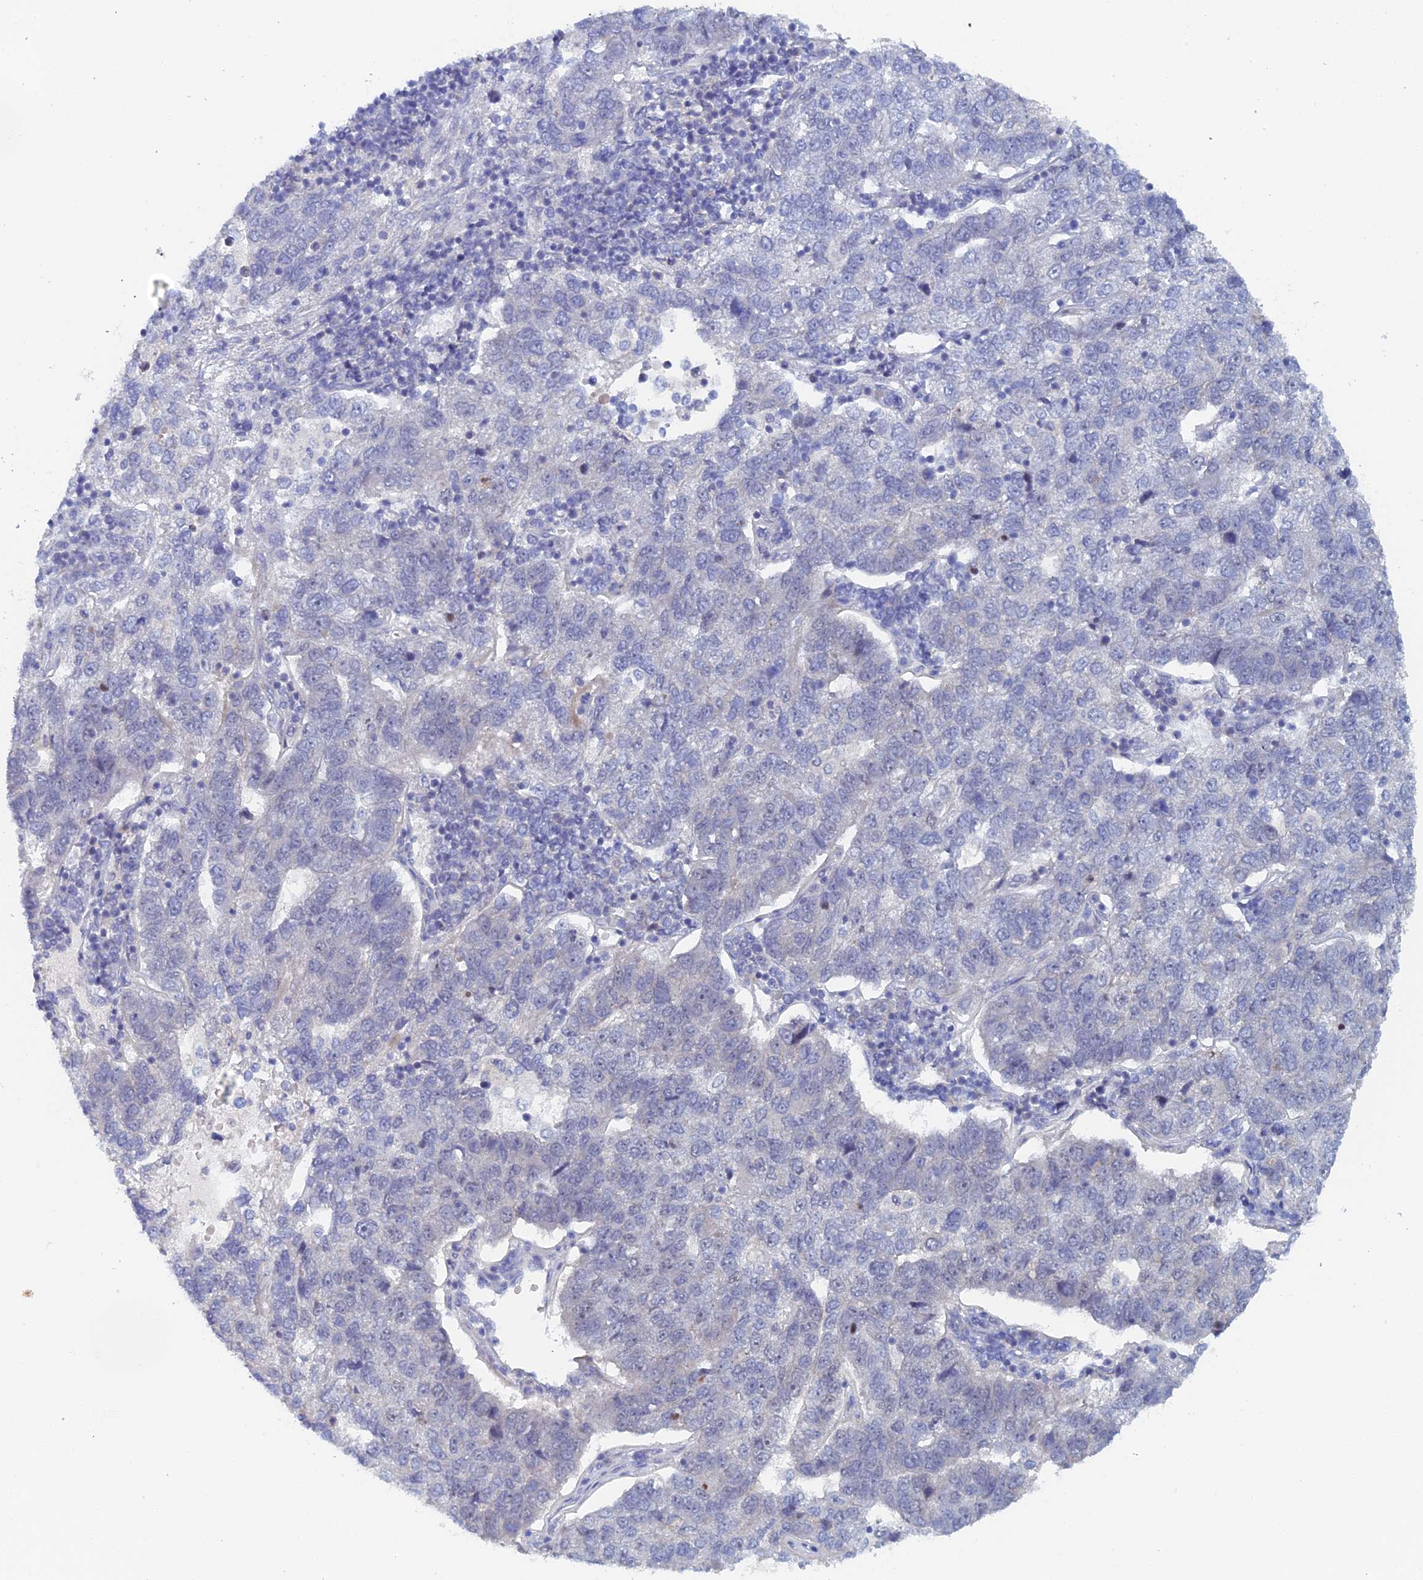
{"staining": {"intensity": "negative", "quantity": "none", "location": "none"}, "tissue": "pancreatic cancer", "cell_type": "Tumor cells", "image_type": "cancer", "snomed": [{"axis": "morphology", "description": "Adenocarcinoma, NOS"}, {"axis": "topography", "description": "Pancreas"}], "caption": "The IHC image has no significant staining in tumor cells of pancreatic cancer (adenocarcinoma) tissue.", "gene": "ELOVL6", "patient": {"sex": "female", "age": 61}}